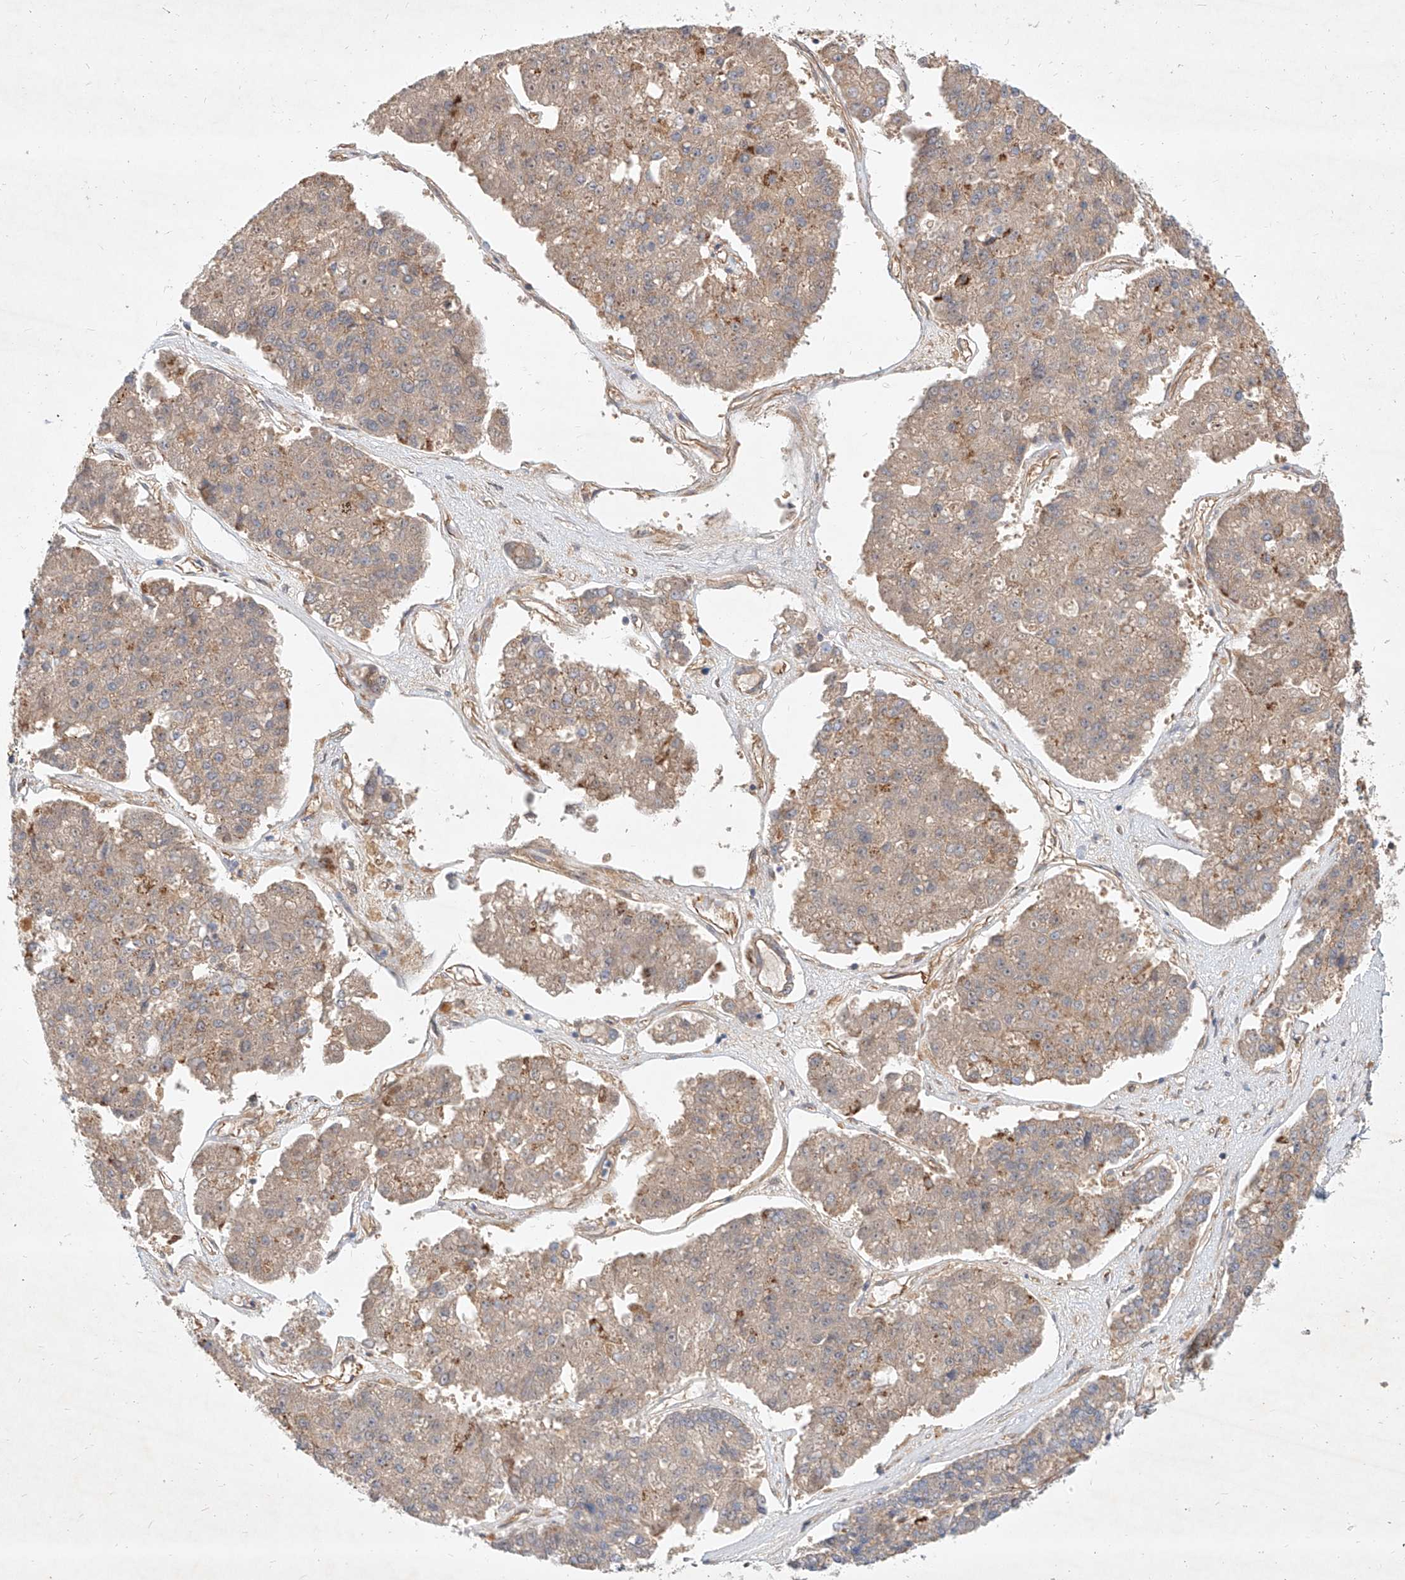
{"staining": {"intensity": "weak", "quantity": ">75%", "location": "cytoplasmic/membranous"}, "tissue": "pancreatic cancer", "cell_type": "Tumor cells", "image_type": "cancer", "snomed": [{"axis": "morphology", "description": "Adenocarcinoma, NOS"}, {"axis": "topography", "description": "Pancreas"}], "caption": "The histopathology image displays staining of pancreatic cancer (adenocarcinoma), revealing weak cytoplasmic/membranous protein staining (brown color) within tumor cells.", "gene": "NFAM1", "patient": {"sex": "male", "age": 50}}